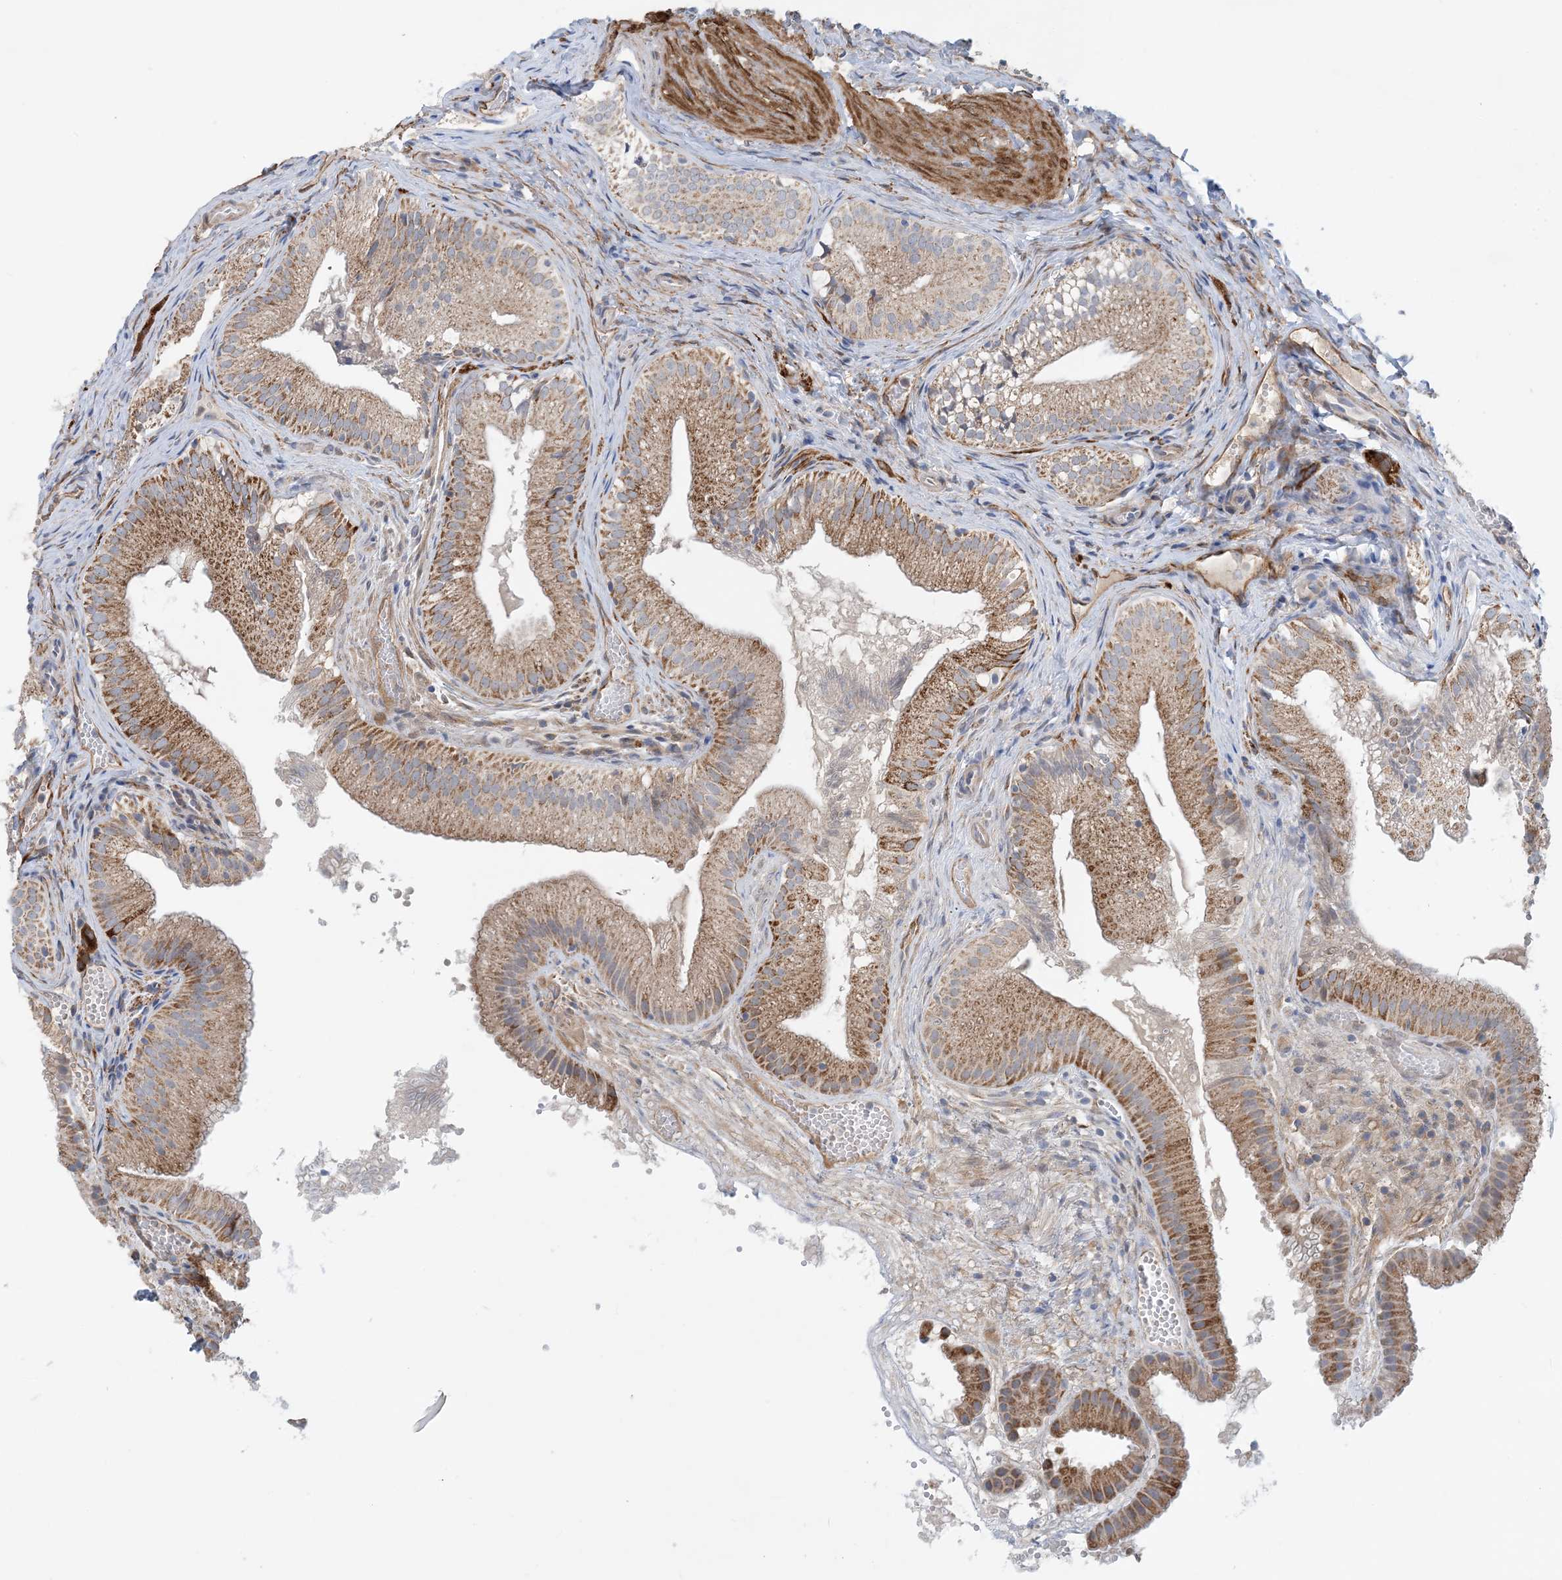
{"staining": {"intensity": "moderate", "quantity": ">75%", "location": "cytoplasmic/membranous"}, "tissue": "gallbladder", "cell_type": "Glandular cells", "image_type": "normal", "snomed": [{"axis": "morphology", "description": "Normal tissue, NOS"}, {"axis": "topography", "description": "Gallbladder"}], "caption": "Glandular cells exhibit moderate cytoplasmic/membranous positivity in about >75% of cells in unremarkable gallbladder.", "gene": "EIF2A", "patient": {"sex": "female", "age": 30}}